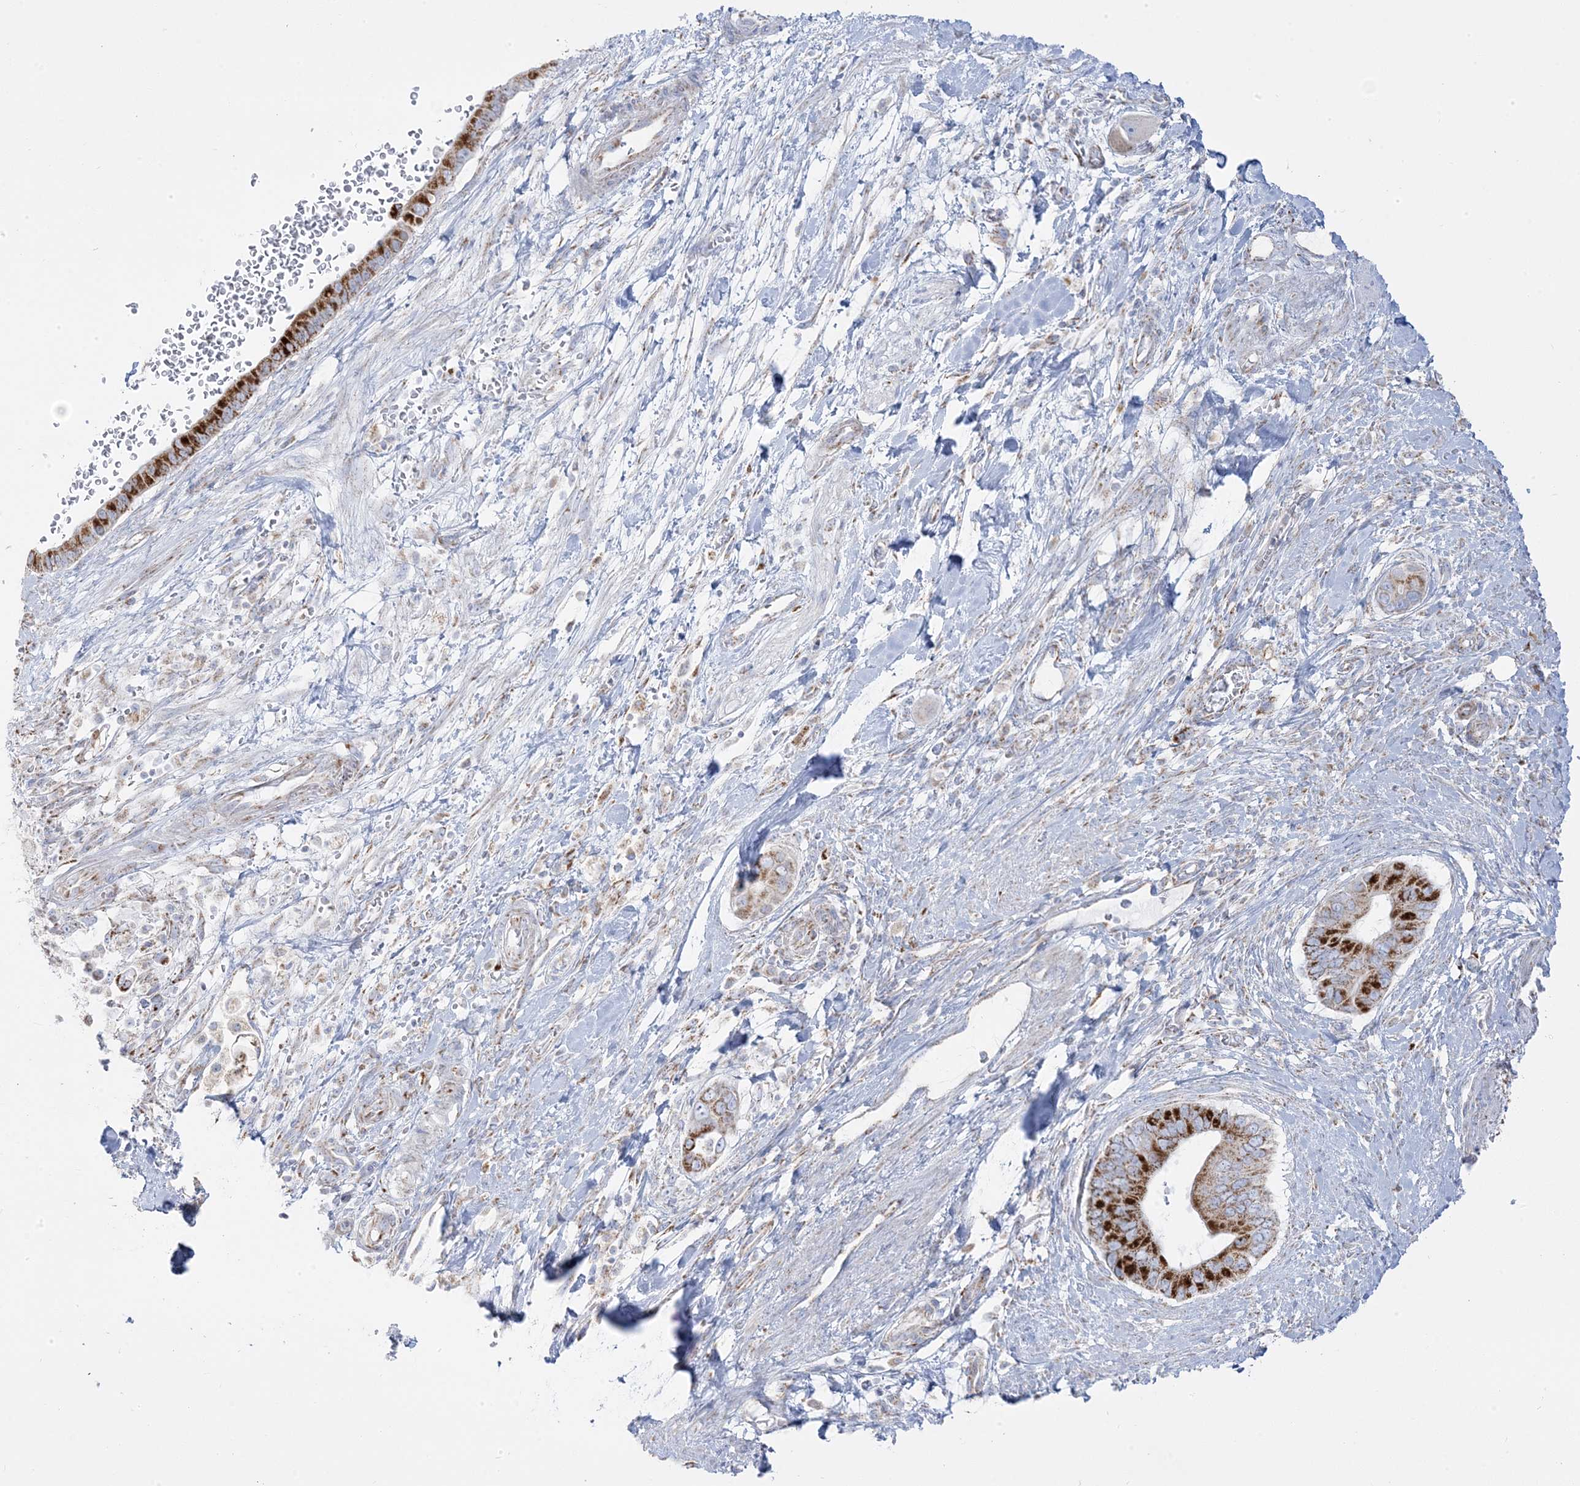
{"staining": {"intensity": "moderate", "quantity": "25%-75%", "location": "cytoplasmic/membranous"}, "tissue": "pancreatic cancer", "cell_type": "Tumor cells", "image_type": "cancer", "snomed": [{"axis": "morphology", "description": "Adenocarcinoma, NOS"}, {"axis": "topography", "description": "Pancreas"}], "caption": "Tumor cells exhibit medium levels of moderate cytoplasmic/membranous expression in approximately 25%-75% of cells in adenocarcinoma (pancreatic).", "gene": "PCCB", "patient": {"sex": "male", "age": 68}}